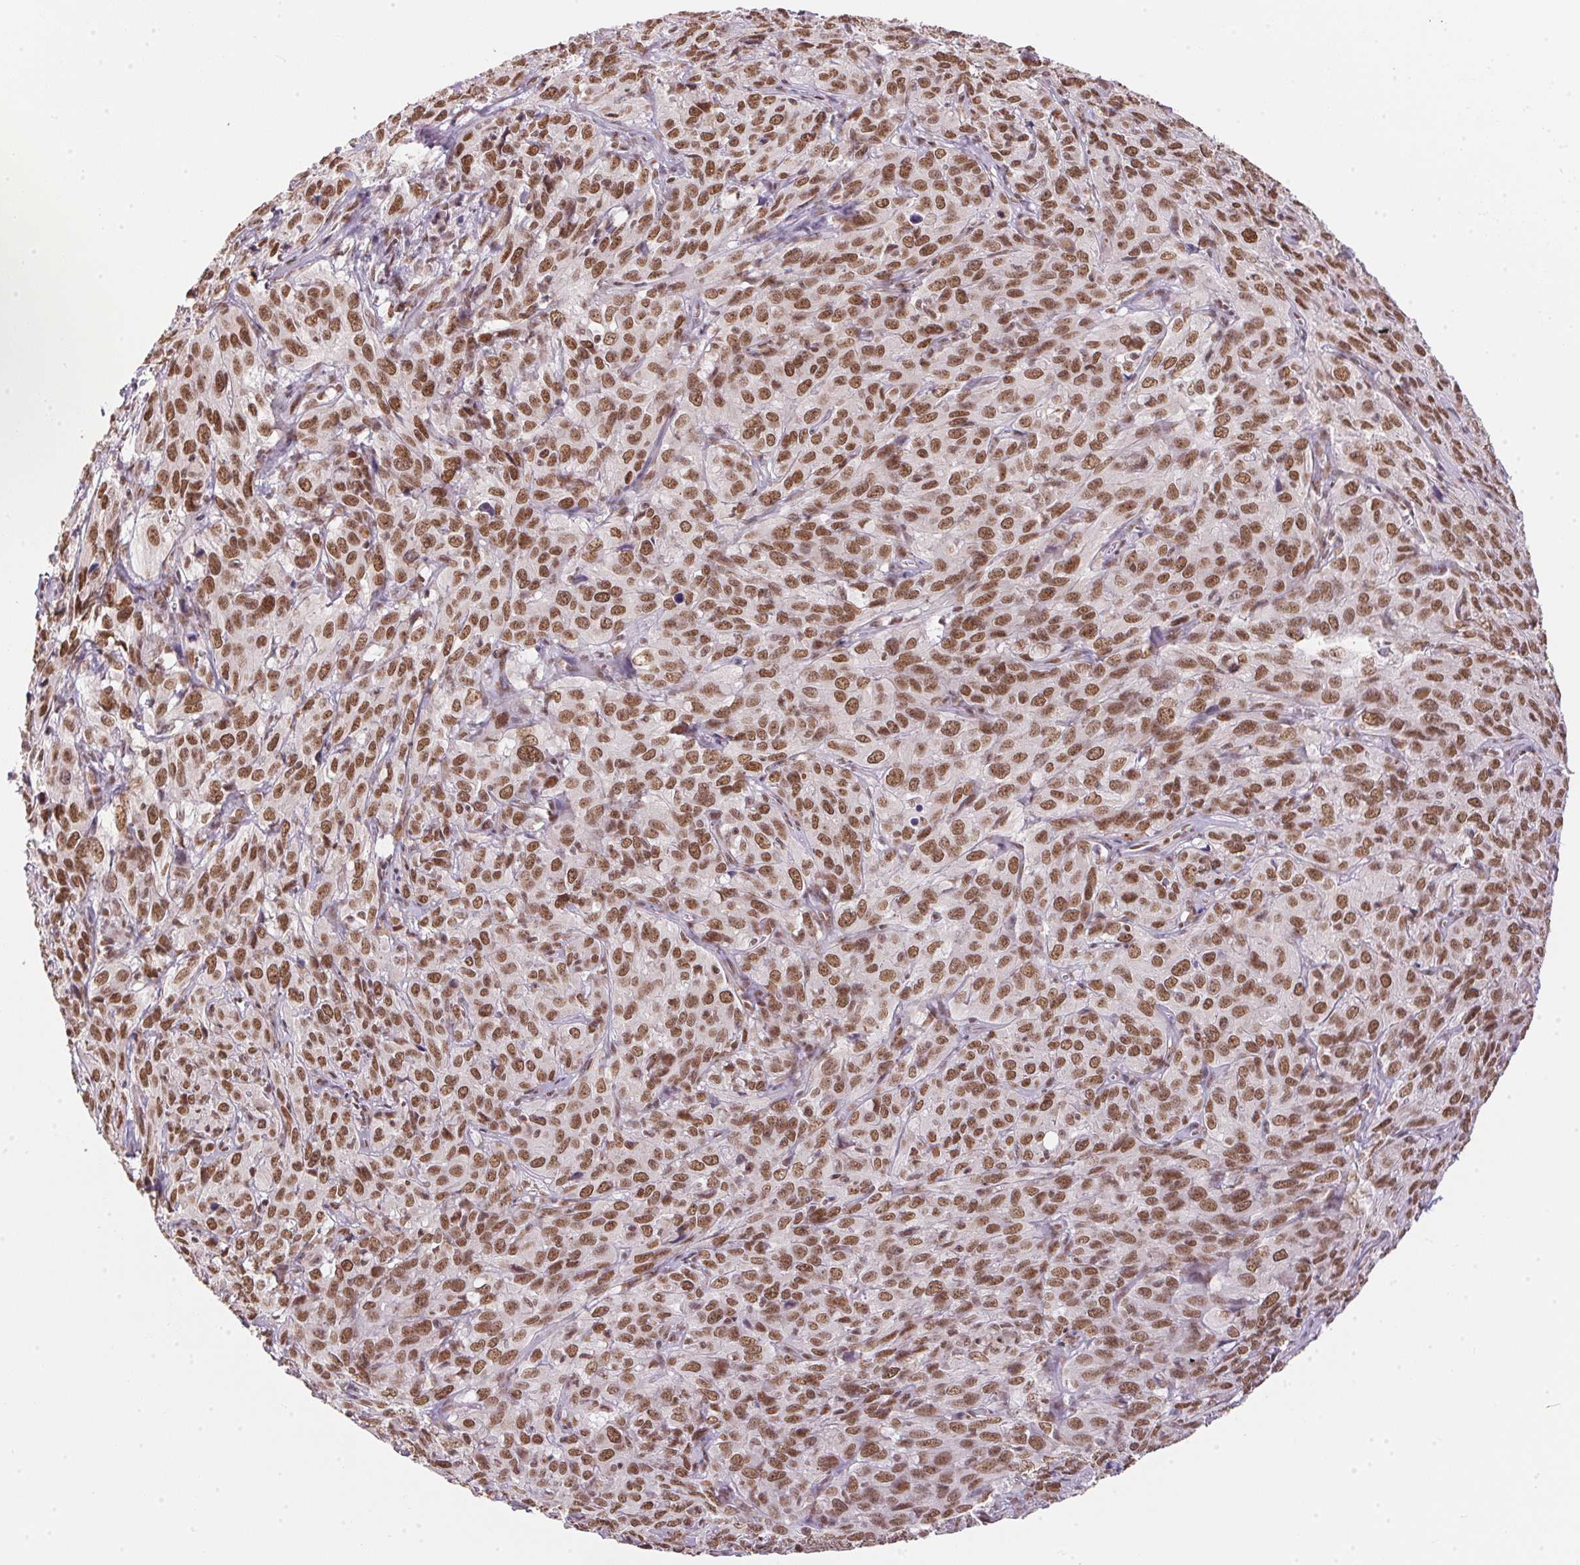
{"staining": {"intensity": "moderate", "quantity": ">75%", "location": "nuclear"}, "tissue": "cervical cancer", "cell_type": "Tumor cells", "image_type": "cancer", "snomed": [{"axis": "morphology", "description": "Squamous cell carcinoma, NOS"}, {"axis": "topography", "description": "Cervix"}], "caption": "Cervical cancer (squamous cell carcinoma) tissue displays moderate nuclear positivity in approximately >75% of tumor cells", "gene": "NFE2L1", "patient": {"sex": "female", "age": 51}}